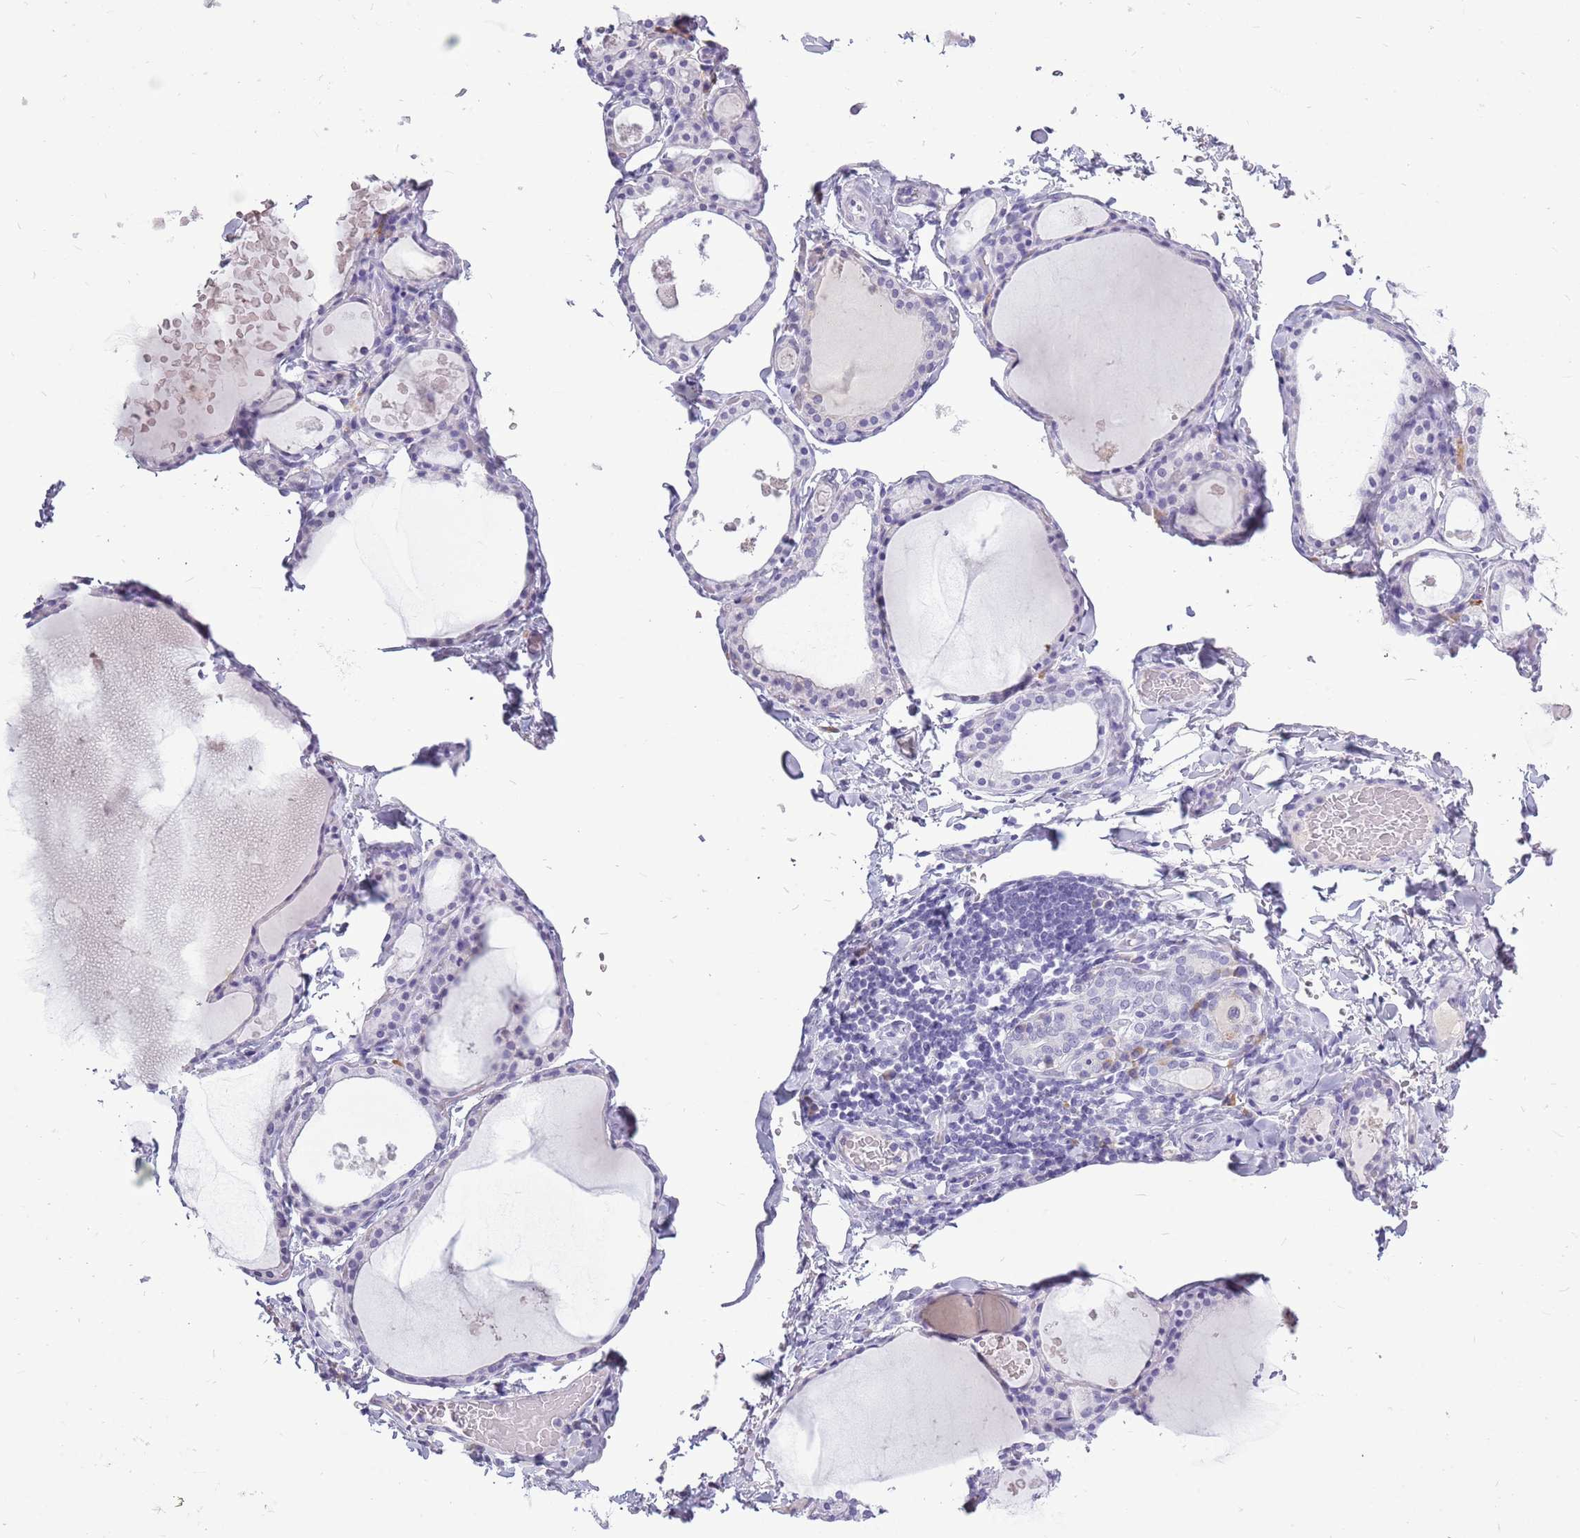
{"staining": {"intensity": "negative", "quantity": "none", "location": "none"}, "tissue": "thyroid gland", "cell_type": "Glandular cells", "image_type": "normal", "snomed": [{"axis": "morphology", "description": "Normal tissue, NOS"}, {"axis": "topography", "description": "Thyroid gland"}], "caption": "Thyroid gland stained for a protein using immunohistochemistry shows no positivity glandular cells.", "gene": "ZNF425", "patient": {"sex": "male", "age": 56}}